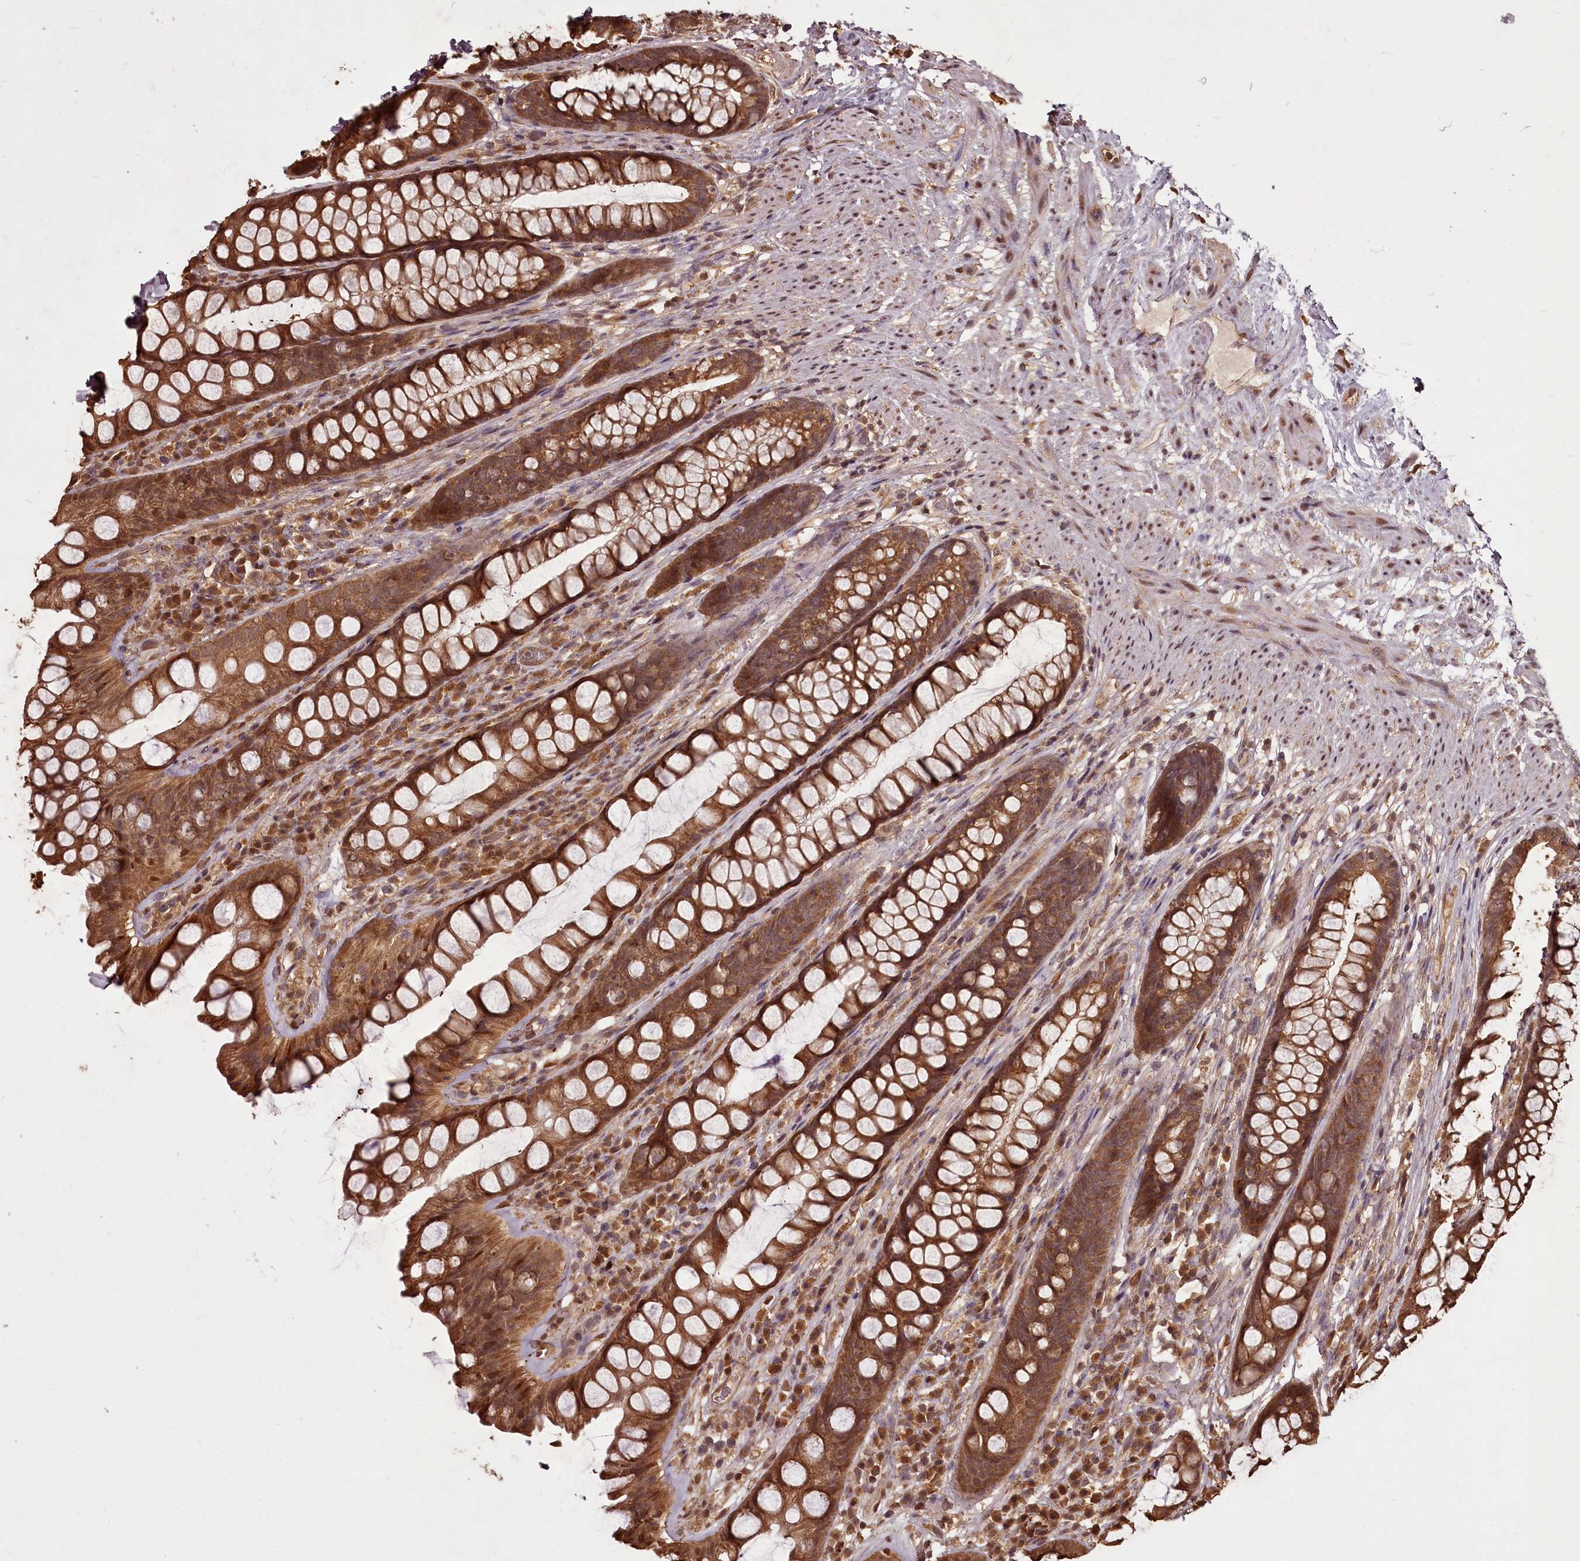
{"staining": {"intensity": "moderate", "quantity": ">75%", "location": "cytoplasmic/membranous,nuclear"}, "tissue": "rectum", "cell_type": "Glandular cells", "image_type": "normal", "snomed": [{"axis": "morphology", "description": "Normal tissue, NOS"}, {"axis": "topography", "description": "Rectum"}], "caption": "Immunohistochemical staining of benign human rectum displays moderate cytoplasmic/membranous,nuclear protein positivity in approximately >75% of glandular cells.", "gene": "NPRL2", "patient": {"sex": "male", "age": 74}}